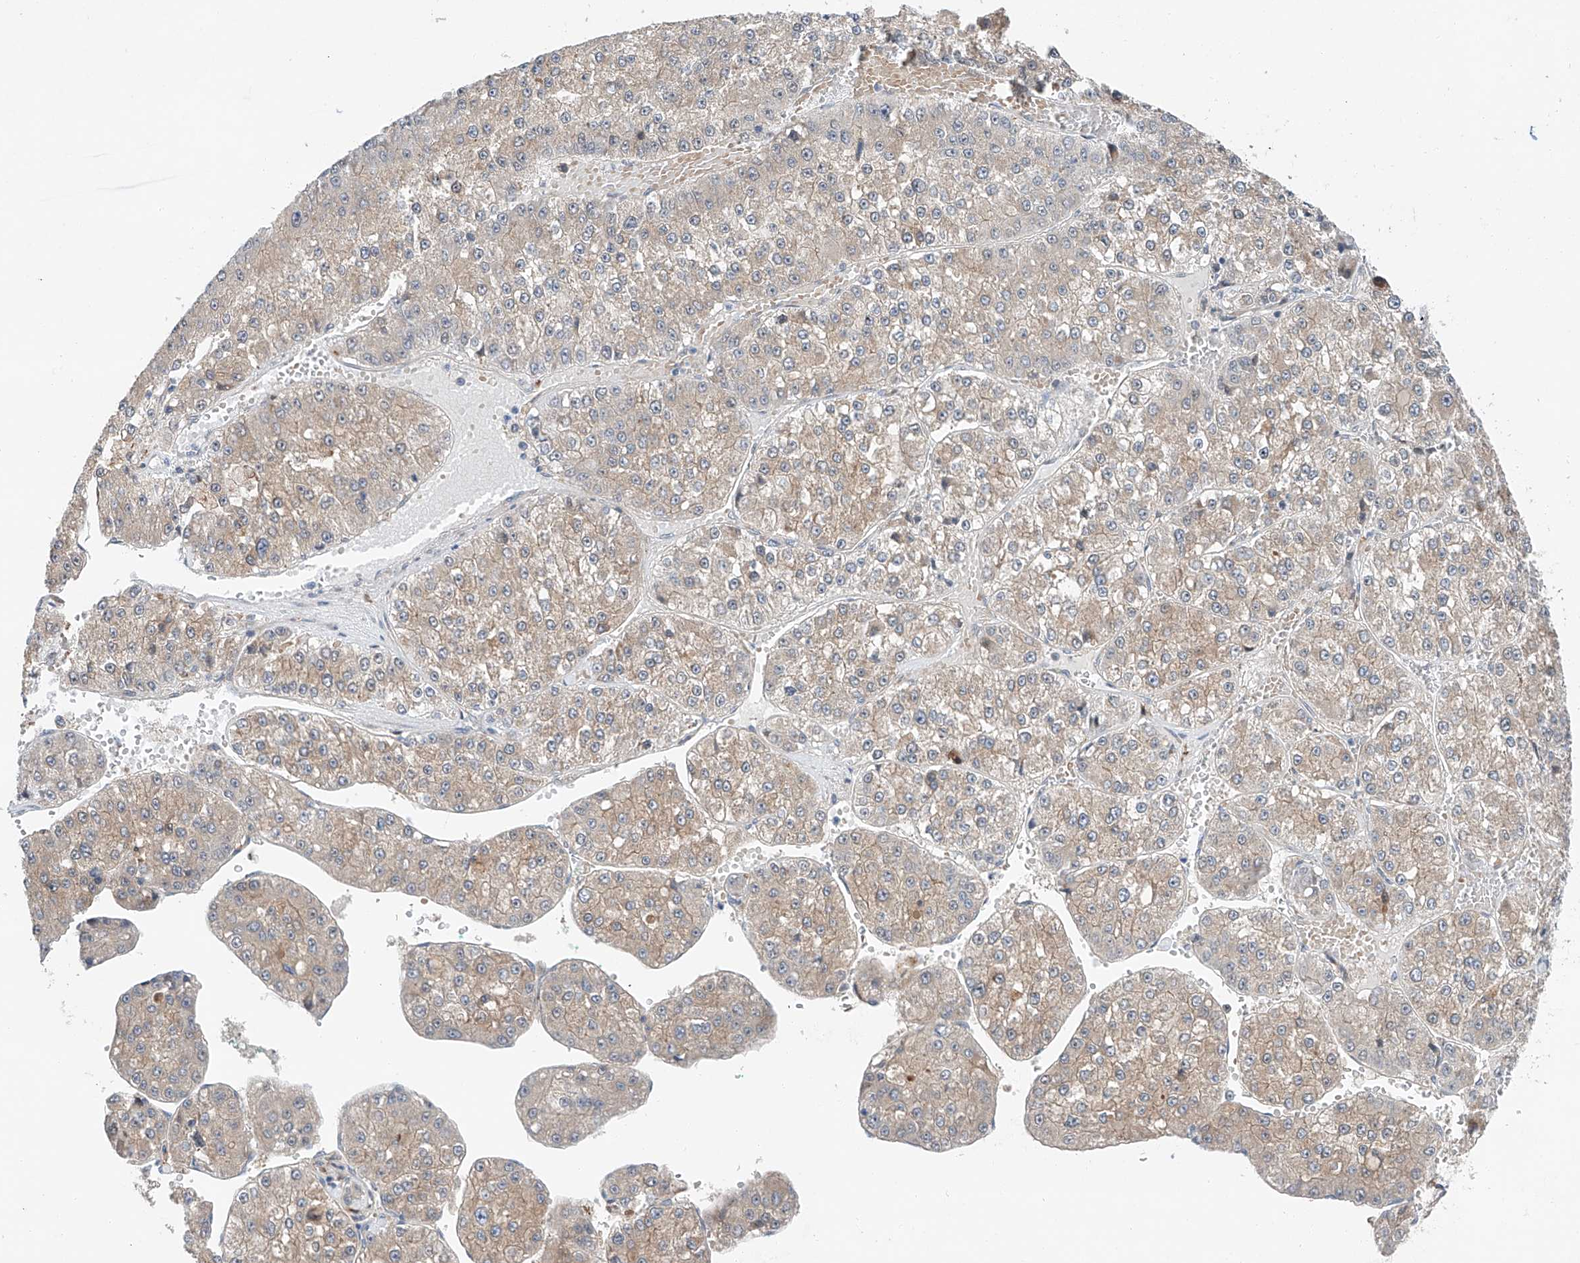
{"staining": {"intensity": "weak", "quantity": "25%-75%", "location": "cytoplasmic/membranous"}, "tissue": "liver cancer", "cell_type": "Tumor cells", "image_type": "cancer", "snomed": [{"axis": "morphology", "description": "Carcinoma, Hepatocellular, NOS"}, {"axis": "topography", "description": "Liver"}], "caption": "This is an image of IHC staining of hepatocellular carcinoma (liver), which shows weak expression in the cytoplasmic/membranous of tumor cells.", "gene": "CLDND1", "patient": {"sex": "female", "age": 73}}